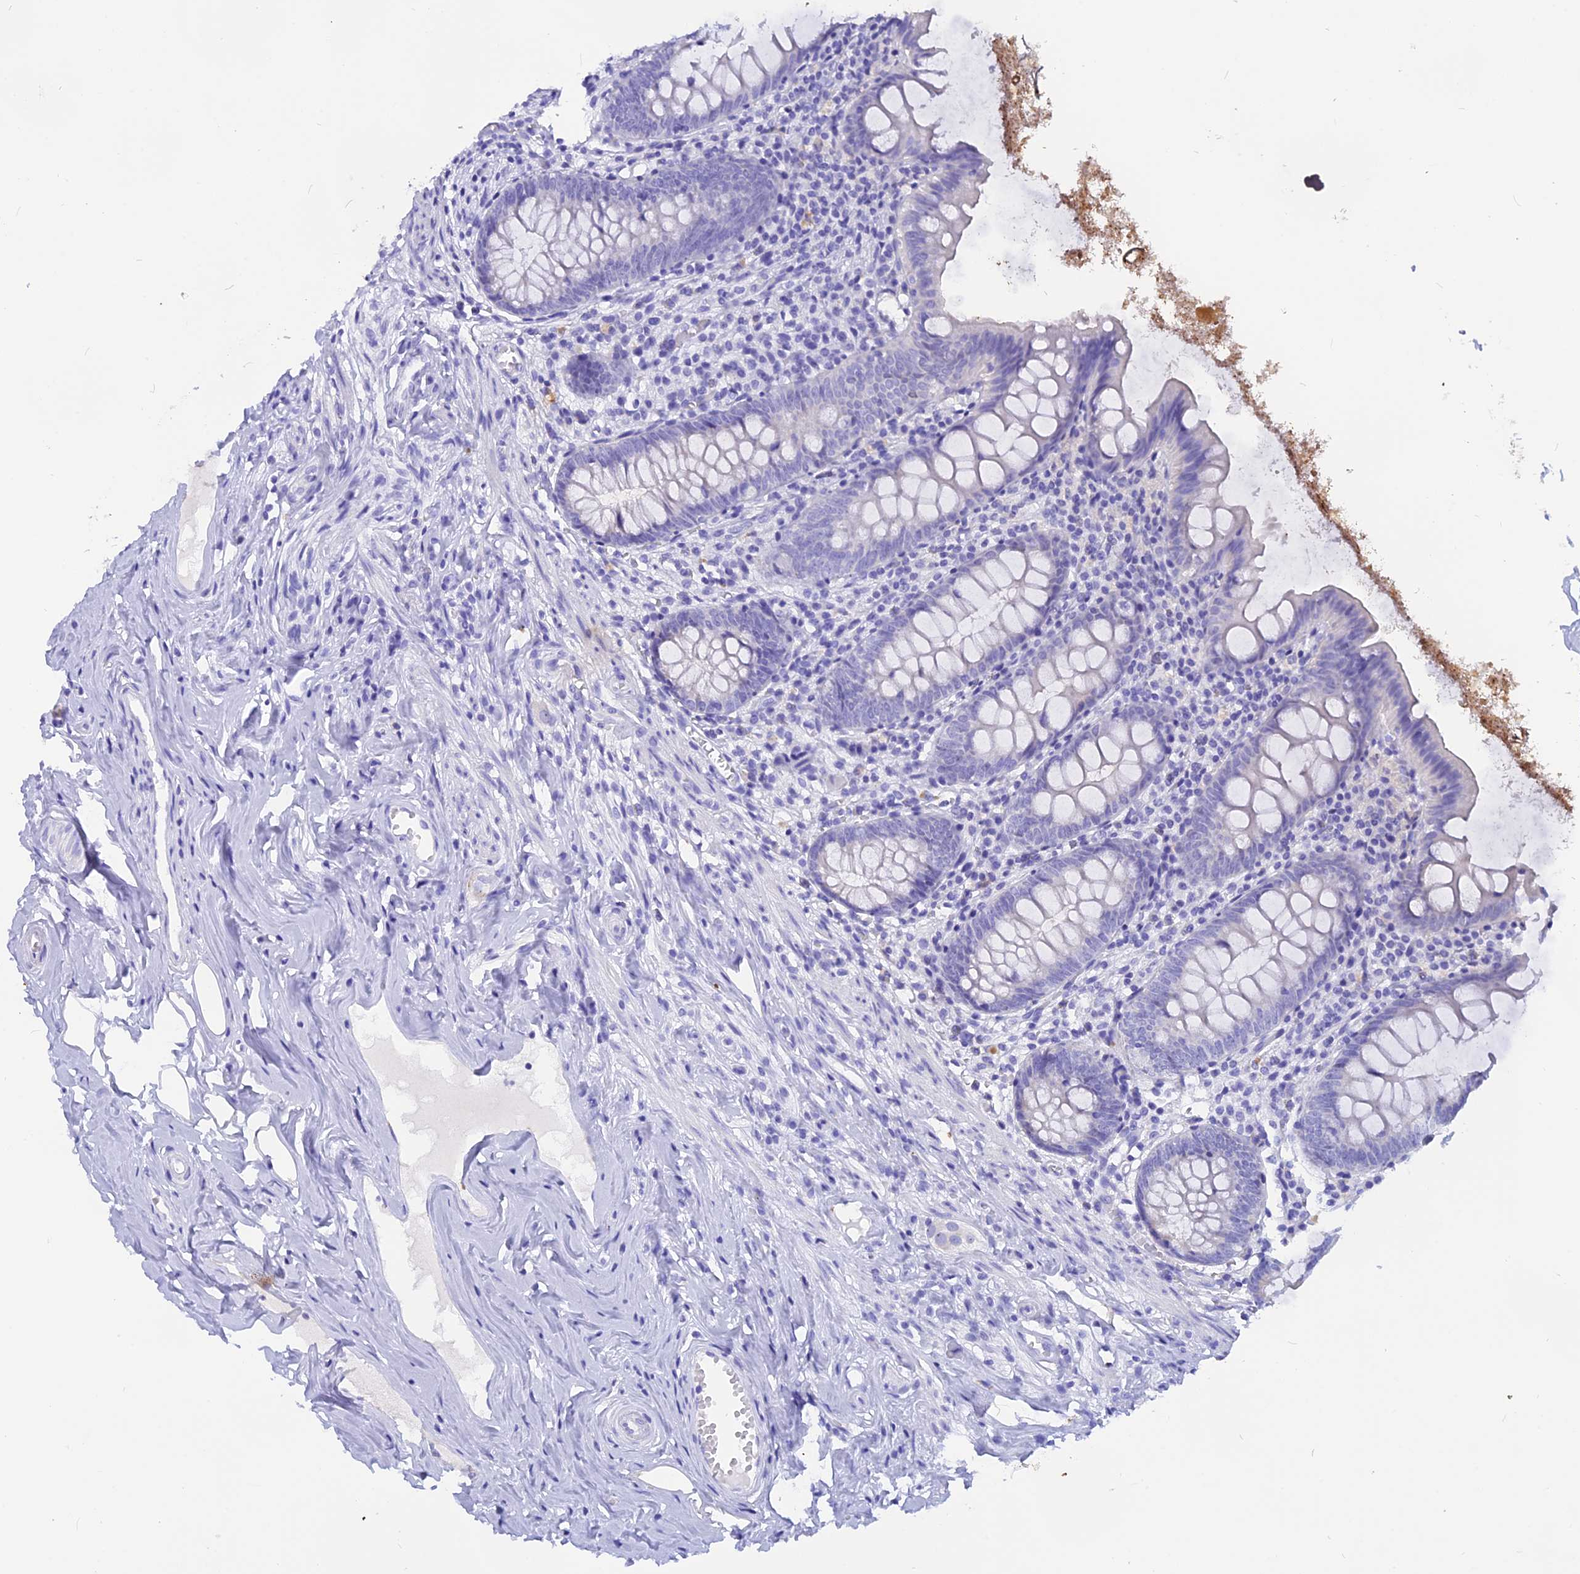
{"staining": {"intensity": "negative", "quantity": "none", "location": "none"}, "tissue": "appendix", "cell_type": "Glandular cells", "image_type": "normal", "snomed": [{"axis": "morphology", "description": "Normal tissue, NOS"}, {"axis": "topography", "description": "Appendix"}], "caption": "The histopathology image demonstrates no staining of glandular cells in benign appendix. (DAB (3,3'-diaminobenzidine) immunohistochemistry (IHC) with hematoxylin counter stain).", "gene": "ISCA1", "patient": {"sex": "female", "age": 51}}